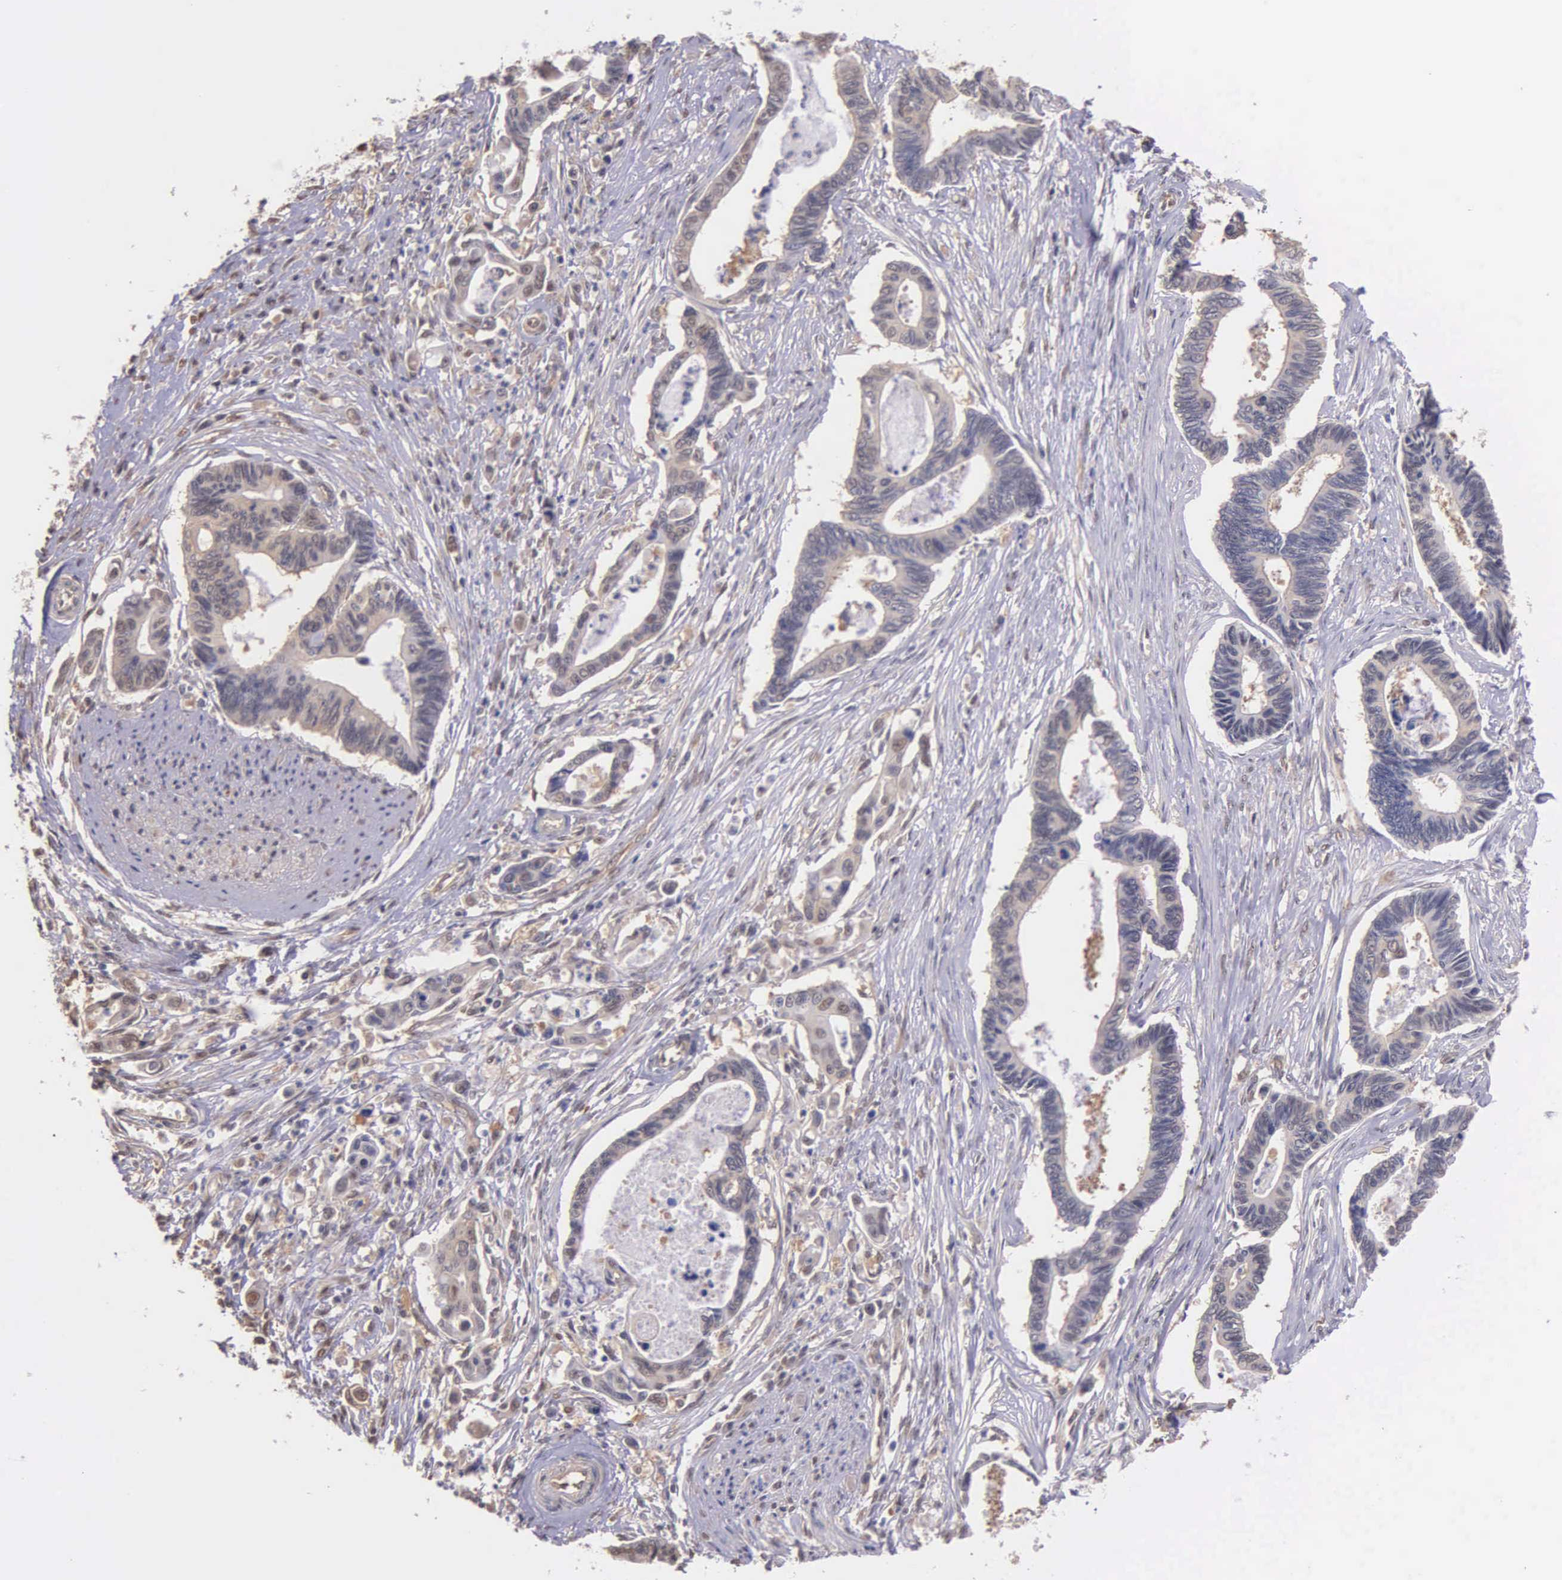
{"staining": {"intensity": "weak", "quantity": "25%-75%", "location": "cytoplasmic/membranous,nuclear"}, "tissue": "pancreatic cancer", "cell_type": "Tumor cells", "image_type": "cancer", "snomed": [{"axis": "morphology", "description": "Adenocarcinoma, NOS"}, {"axis": "topography", "description": "Pancreas"}], "caption": "A micrograph of human adenocarcinoma (pancreatic) stained for a protein displays weak cytoplasmic/membranous and nuclear brown staining in tumor cells.", "gene": "PSMC1", "patient": {"sex": "female", "age": 70}}